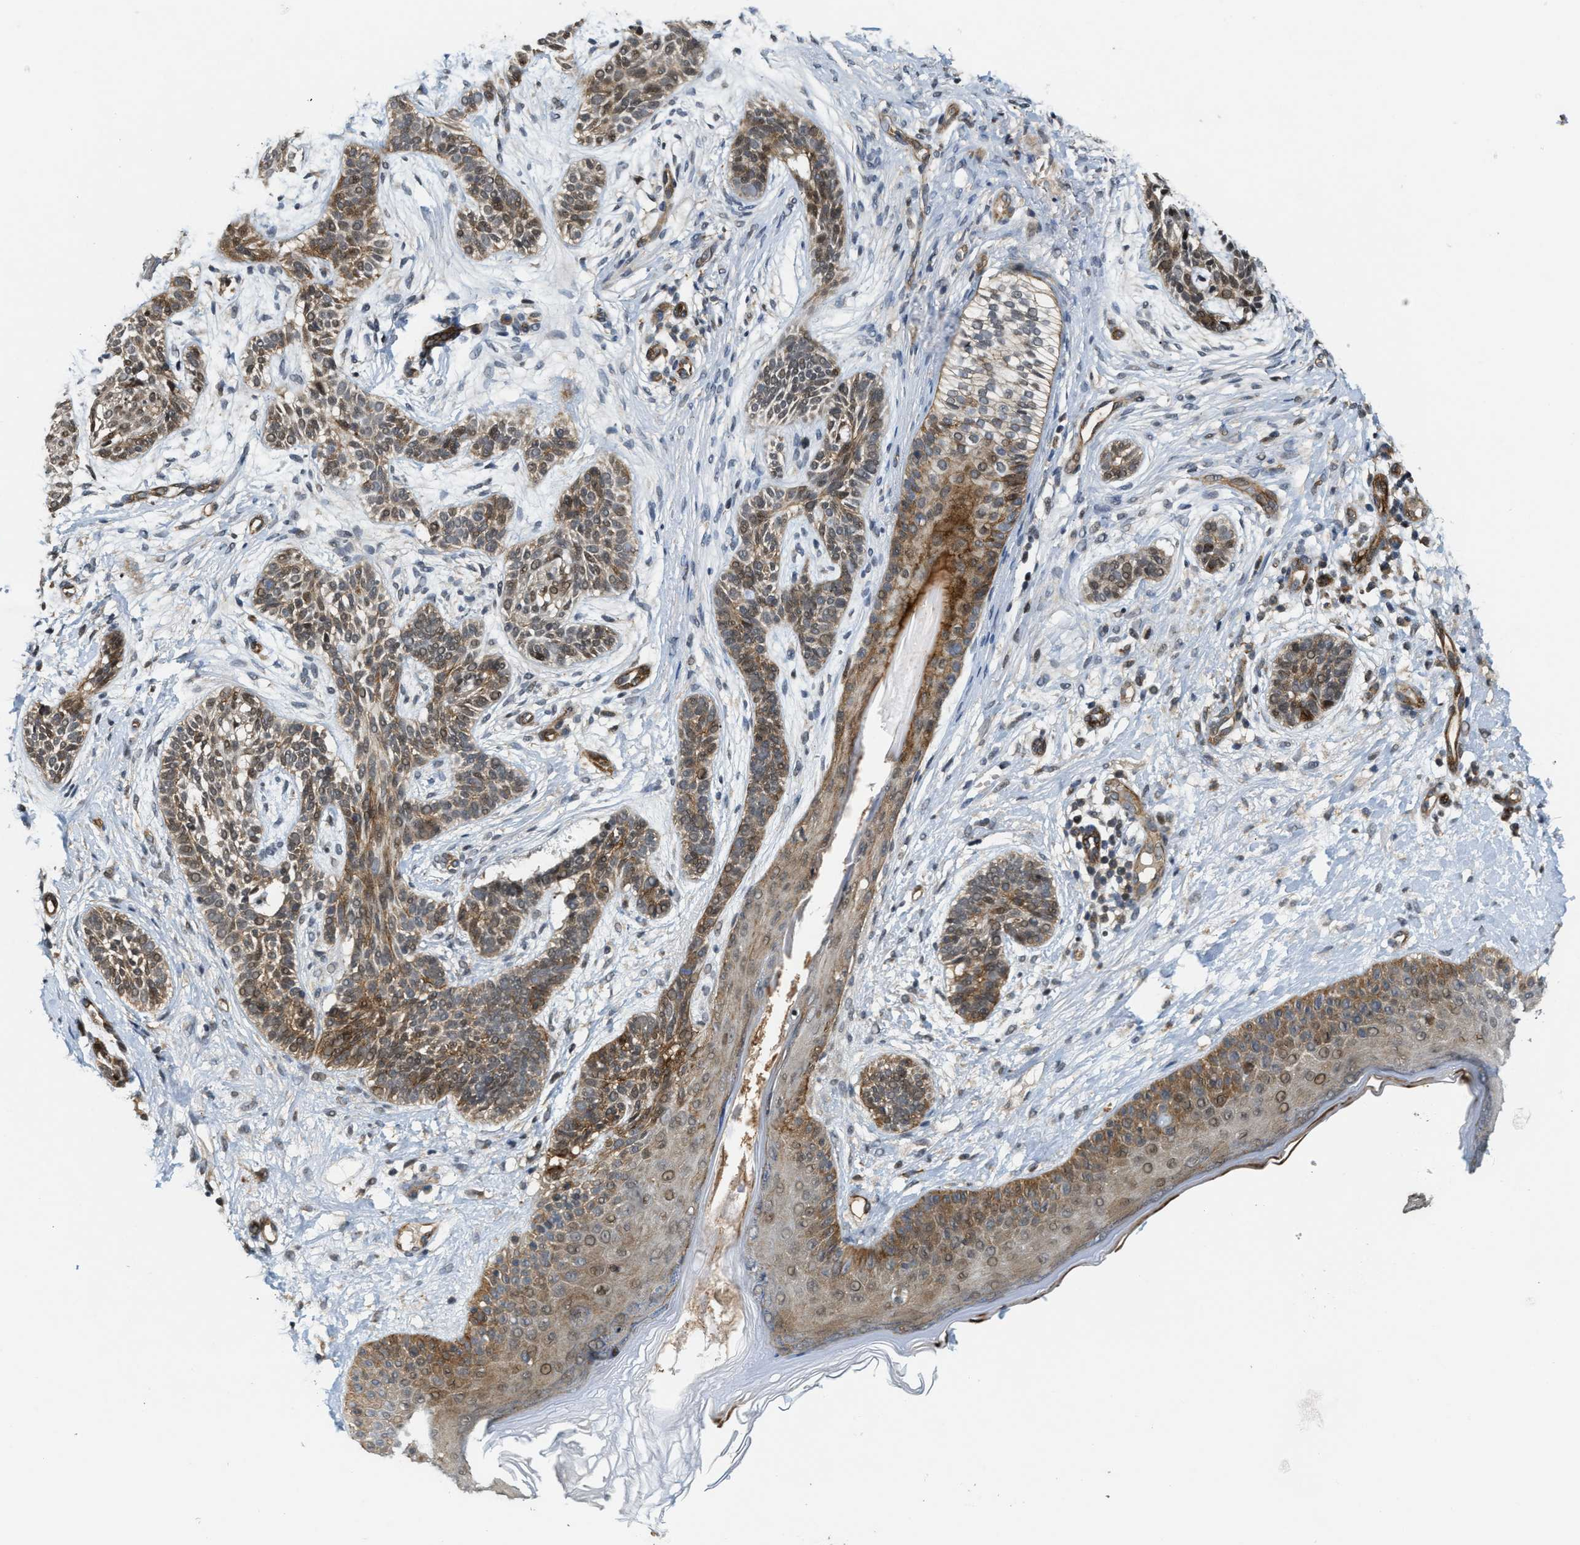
{"staining": {"intensity": "moderate", "quantity": ">75%", "location": "cytoplasmic/membranous"}, "tissue": "skin cancer", "cell_type": "Tumor cells", "image_type": "cancer", "snomed": [{"axis": "morphology", "description": "Normal tissue, NOS"}, {"axis": "morphology", "description": "Basal cell carcinoma"}, {"axis": "topography", "description": "Skin"}], "caption": "Skin cancer (basal cell carcinoma) tissue demonstrates moderate cytoplasmic/membranous staining in approximately >75% of tumor cells, visualized by immunohistochemistry.", "gene": "DPF2", "patient": {"sex": "male", "age": 63}}